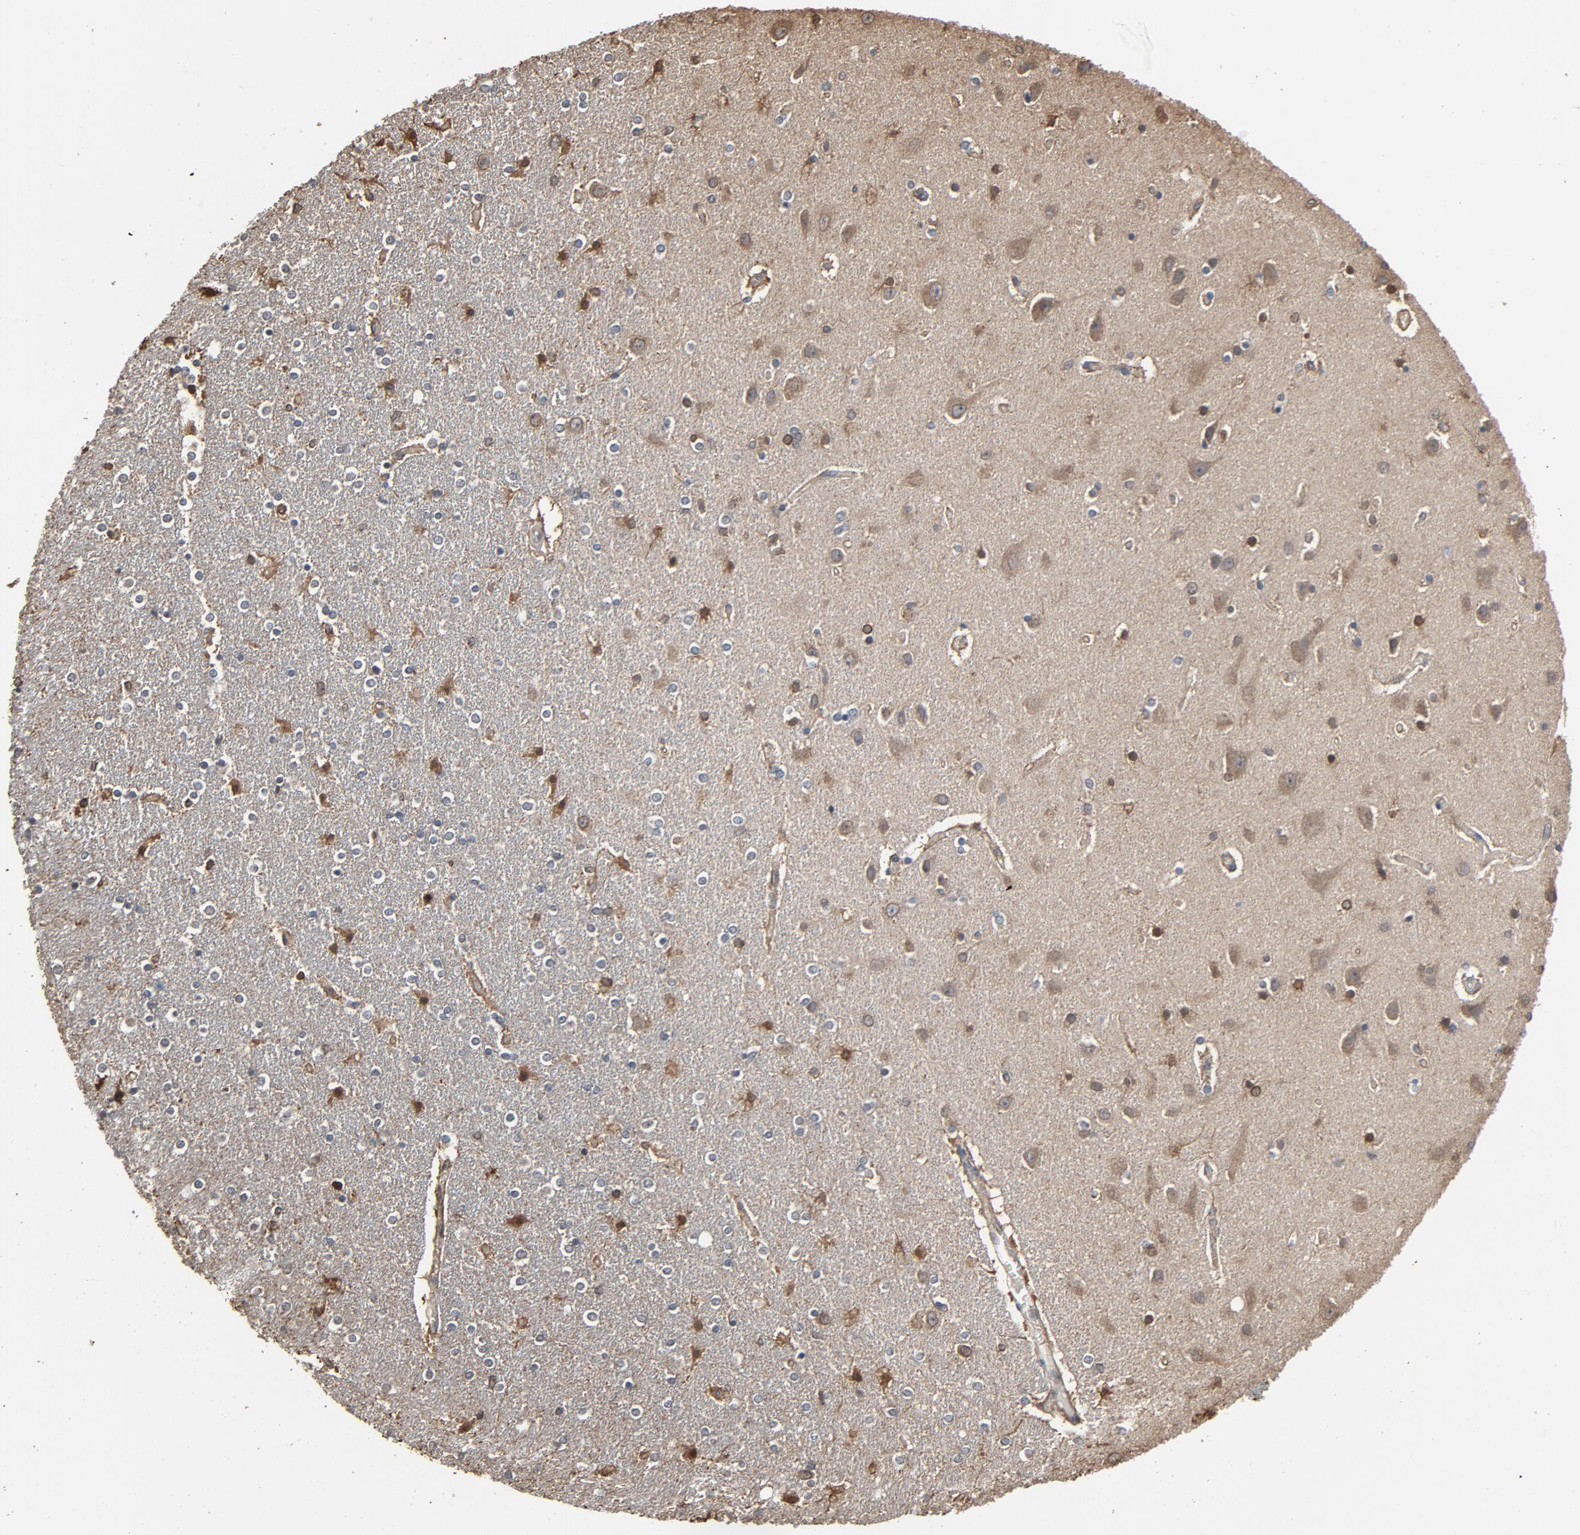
{"staining": {"intensity": "weak", "quantity": "<25%", "location": "cytoplasmic/membranous,nuclear"}, "tissue": "caudate", "cell_type": "Glial cells", "image_type": "normal", "snomed": [{"axis": "morphology", "description": "Normal tissue, NOS"}, {"axis": "topography", "description": "Lateral ventricle wall"}], "caption": "Immunohistochemical staining of unremarkable caudate displays no significant expression in glial cells.", "gene": "UBE2D1", "patient": {"sex": "female", "age": 54}}